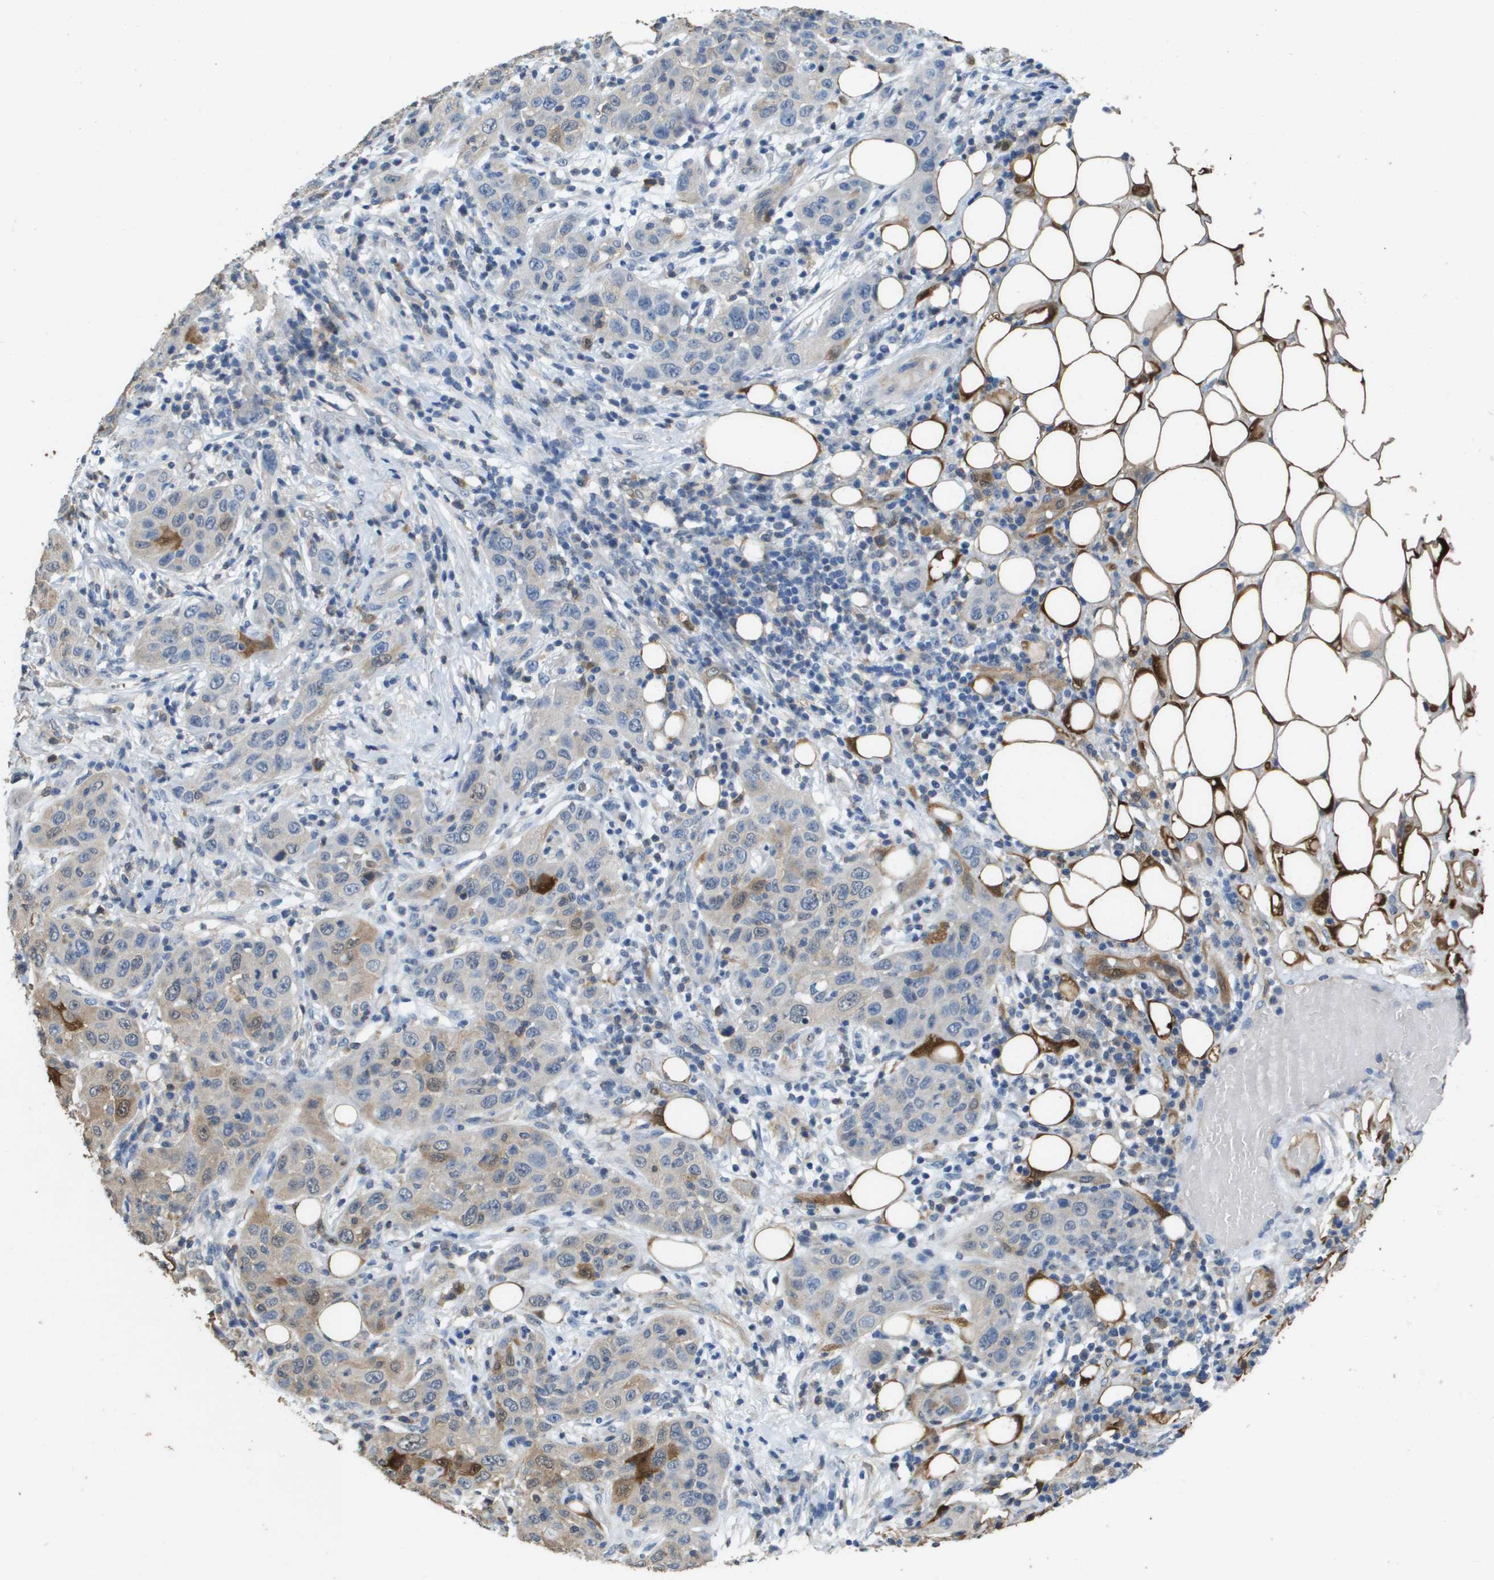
{"staining": {"intensity": "strong", "quantity": "<25%", "location": "cytoplasmic/membranous"}, "tissue": "skin cancer", "cell_type": "Tumor cells", "image_type": "cancer", "snomed": [{"axis": "morphology", "description": "Squamous cell carcinoma, NOS"}, {"axis": "topography", "description": "Skin"}], "caption": "This photomicrograph displays IHC staining of skin cancer, with medium strong cytoplasmic/membranous positivity in about <25% of tumor cells.", "gene": "FABP5", "patient": {"sex": "female", "age": 88}}